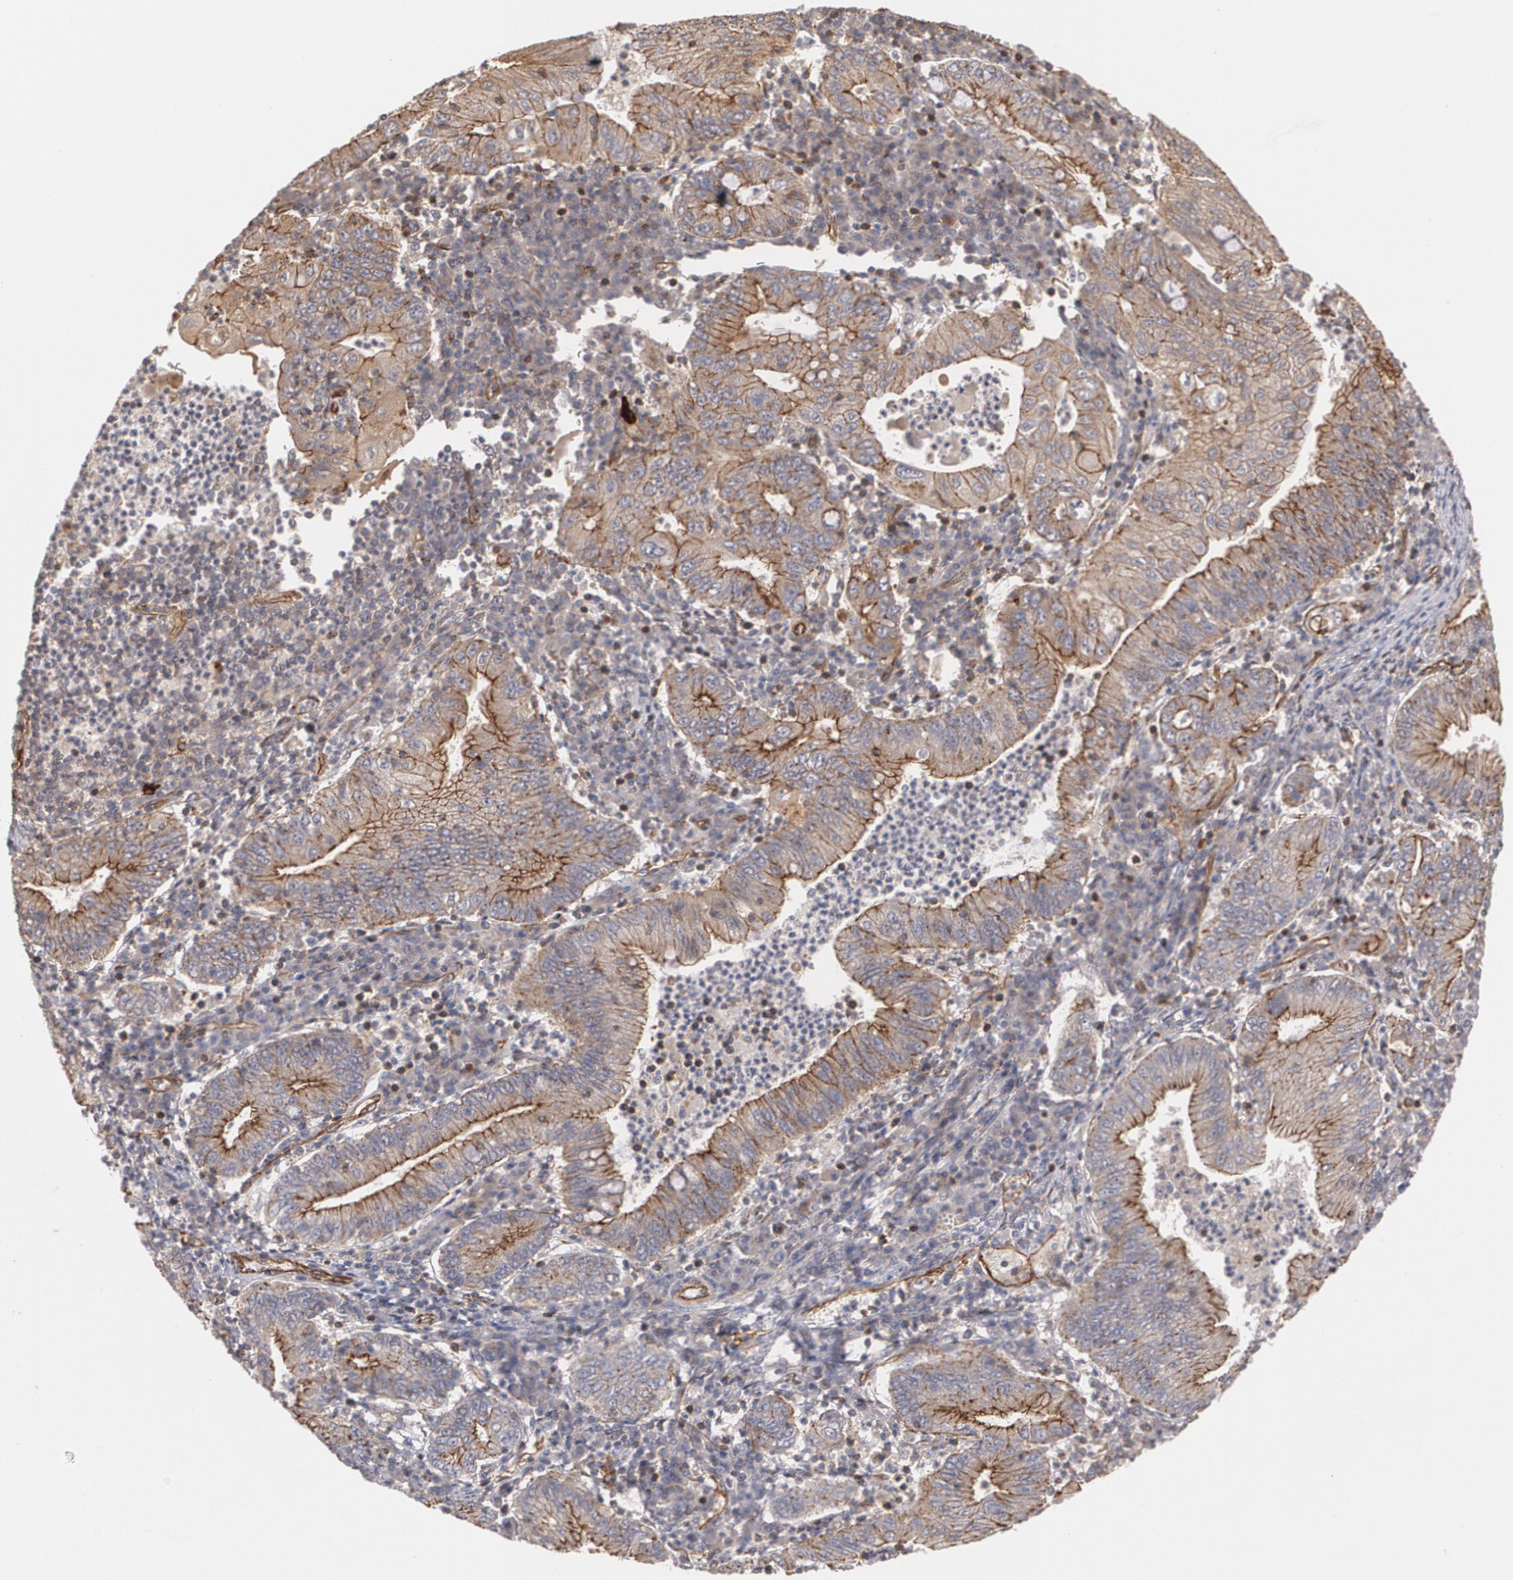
{"staining": {"intensity": "moderate", "quantity": ">75%", "location": "cytoplasmic/membranous"}, "tissue": "stomach cancer", "cell_type": "Tumor cells", "image_type": "cancer", "snomed": [{"axis": "morphology", "description": "Normal tissue, NOS"}, {"axis": "morphology", "description": "Adenocarcinoma, NOS"}, {"axis": "topography", "description": "Esophagus"}, {"axis": "topography", "description": "Stomach, upper"}, {"axis": "topography", "description": "Peripheral nerve tissue"}], "caption": "Protein positivity by immunohistochemistry (IHC) reveals moderate cytoplasmic/membranous positivity in approximately >75% of tumor cells in stomach adenocarcinoma.", "gene": "TJP1", "patient": {"sex": "male", "age": 62}}